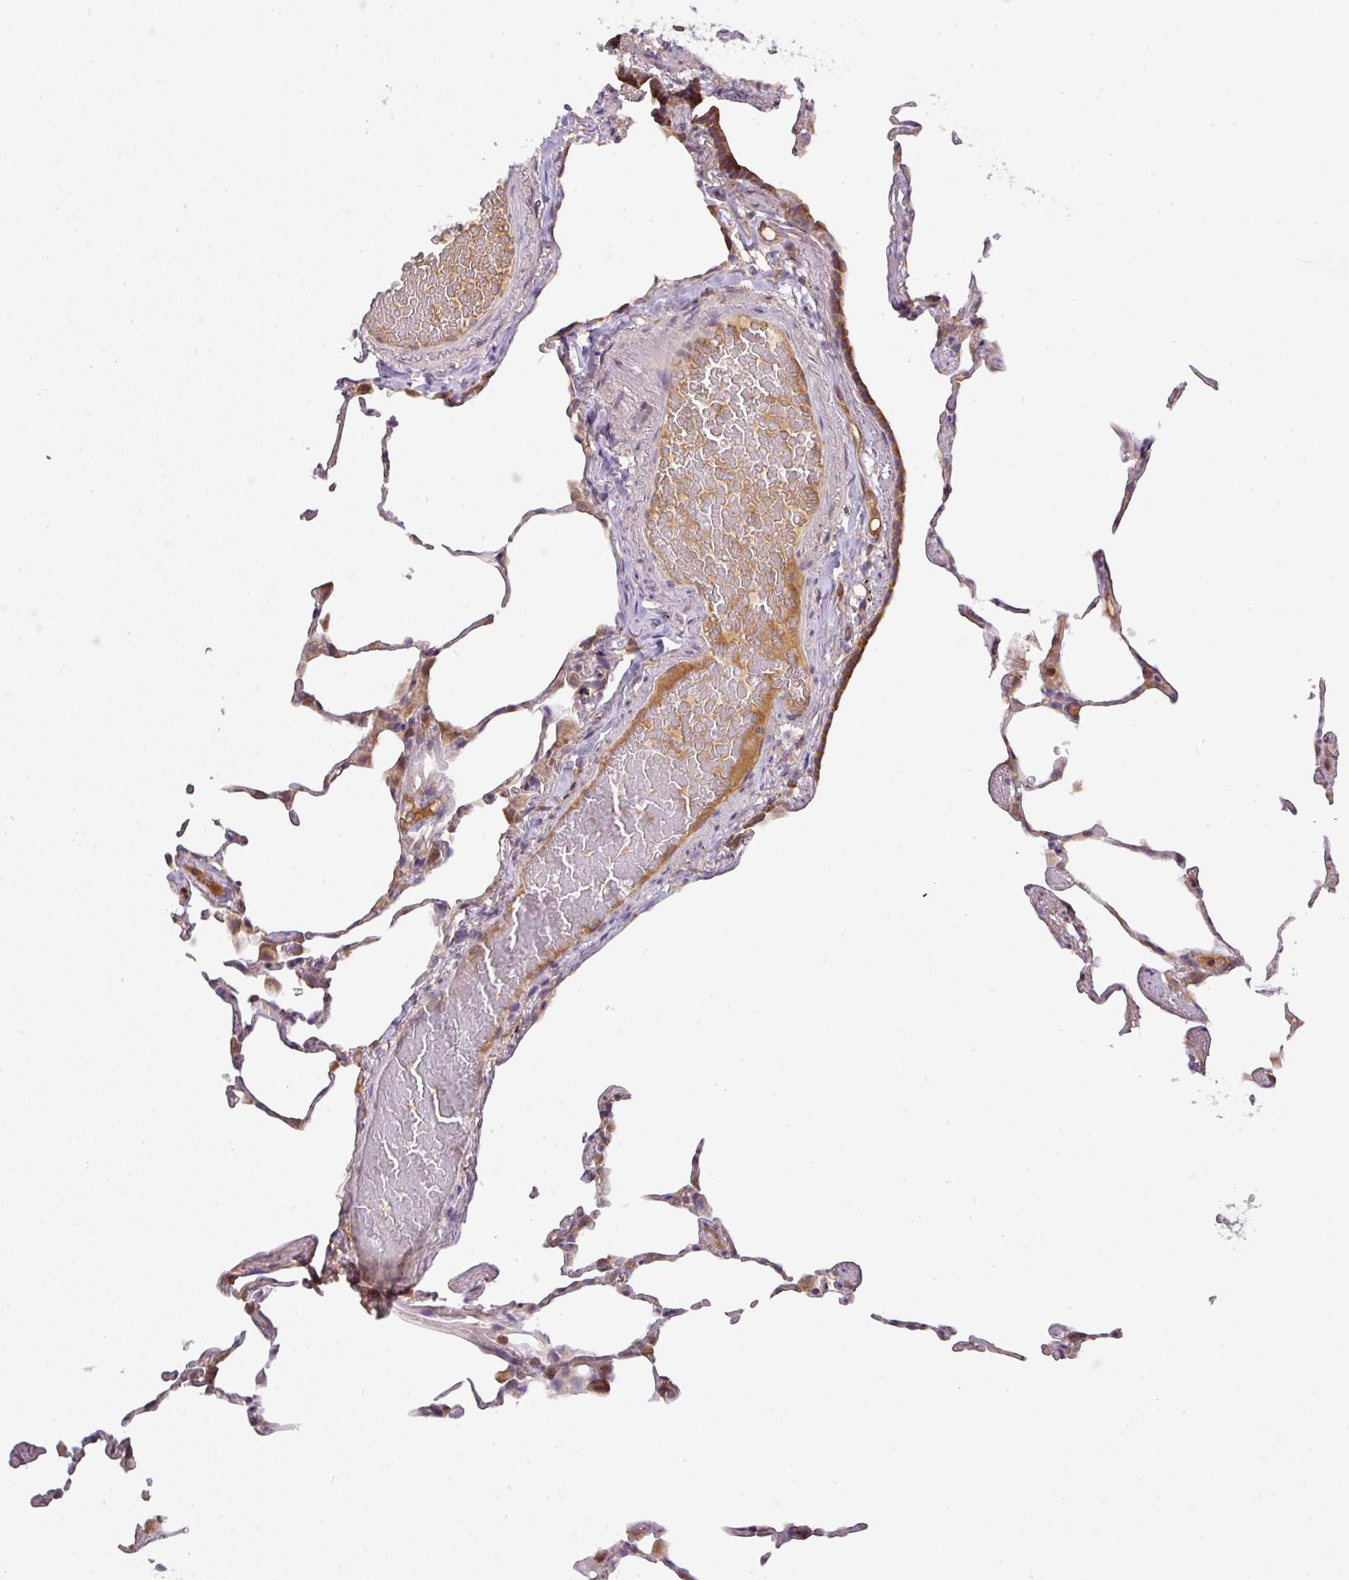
{"staining": {"intensity": "weak", "quantity": "<25%", "location": "cytoplasmic/membranous"}, "tissue": "lung", "cell_type": "Alveolar cells", "image_type": "normal", "snomed": [{"axis": "morphology", "description": "Normal tissue, NOS"}, {"axis": "topography", "description": "Lung"}], "caption": "Alveolar cells show no significant positivity in normal lung. (Immunohistochemistry (ihc), brightfield microscopy, high magnification).", "gene": "GALP", "patient": {"sex": "female", "age": 57}}